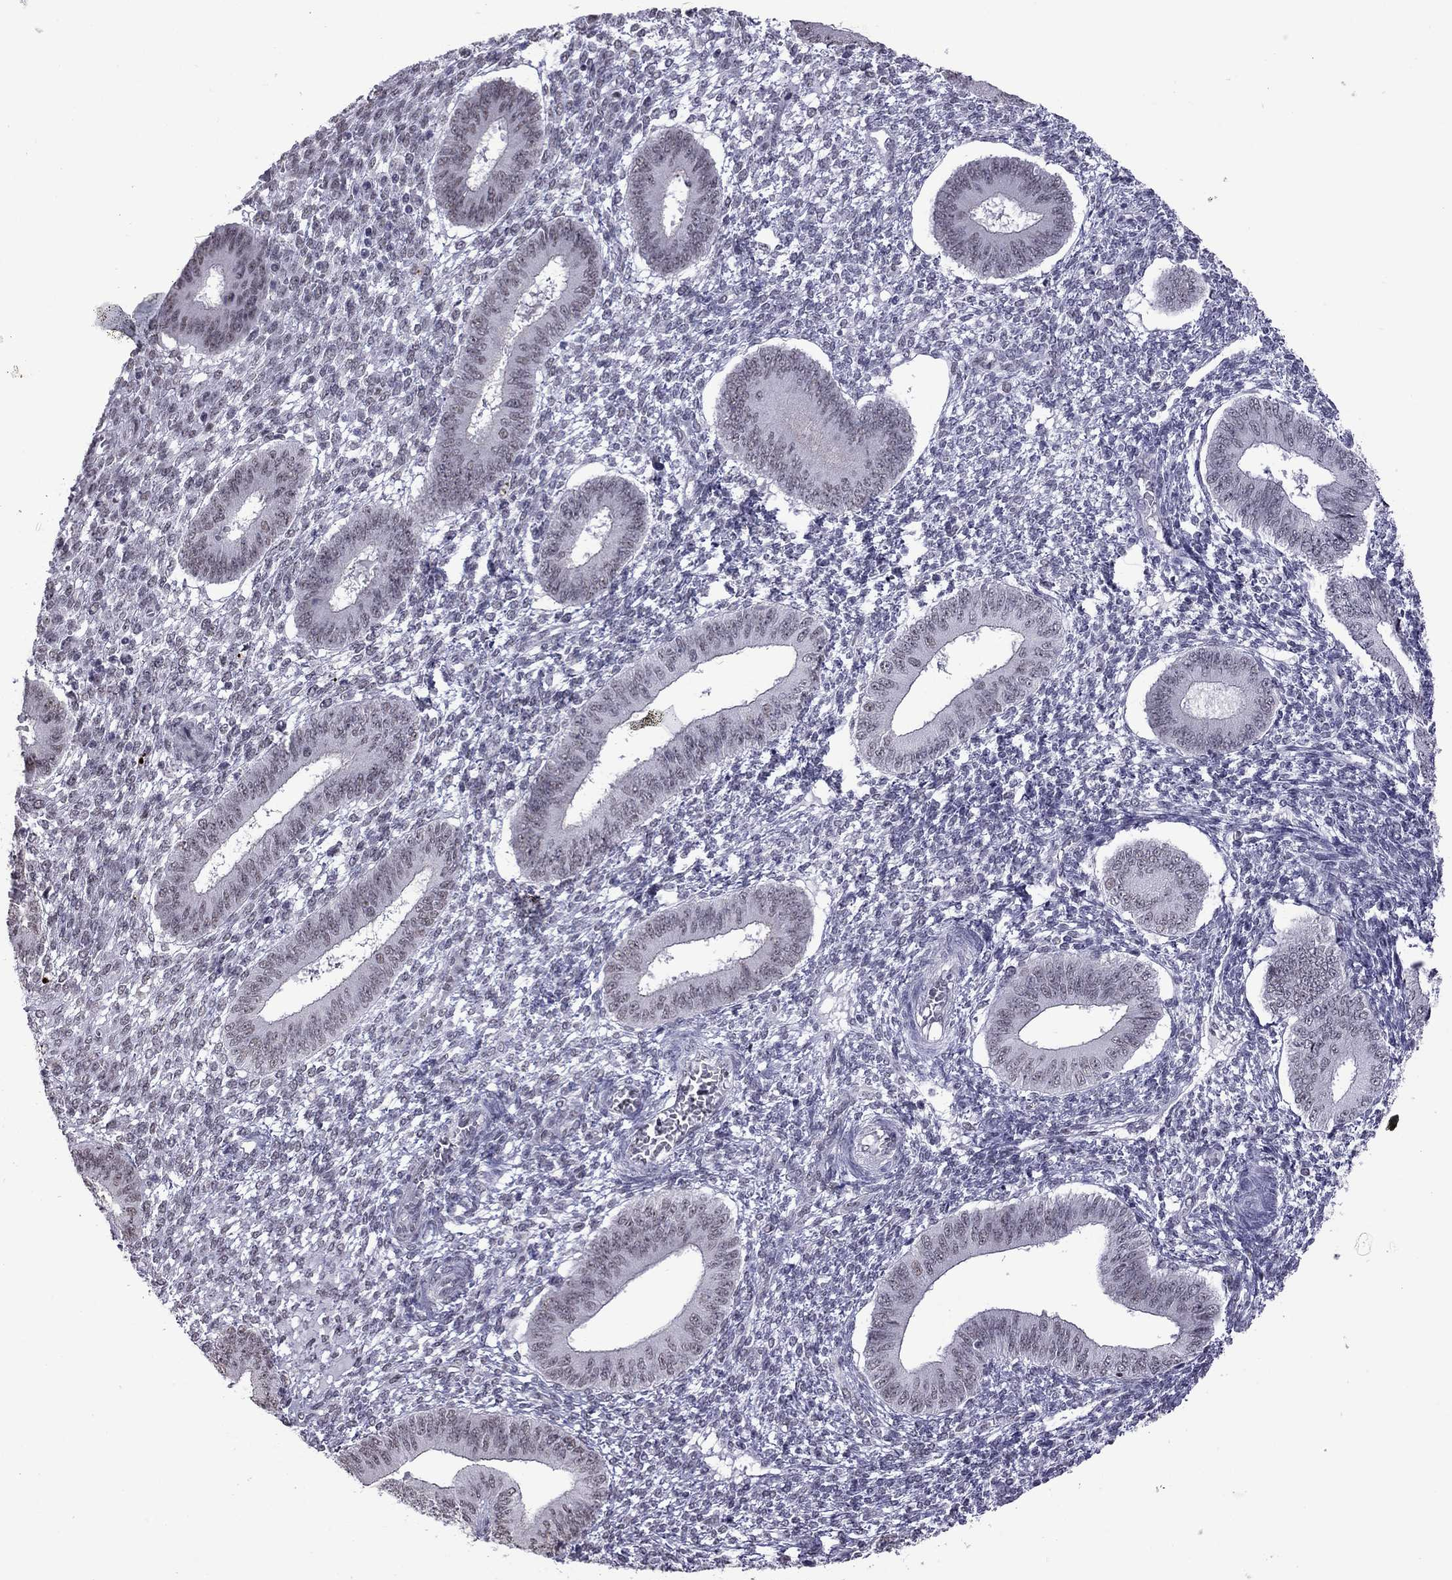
{"staining": {"intensity": "negative", "quantity": "none", "location": "none"}, "tissue": "endometrium", "cell_type": "Cells in endometrial stroma", "image_type": "normal", "snomed": [{"axis": "morphology", "description": "Normal tissue, NOS"}, {"axis": "topography", "description": "Endometrium"}], "caption": "Cells in endometrial stroma show no significant protein positivity in unremarkable endometrium.", "gene": "PPP1R3A", "patient": {"sex": "female", "age": 42}}